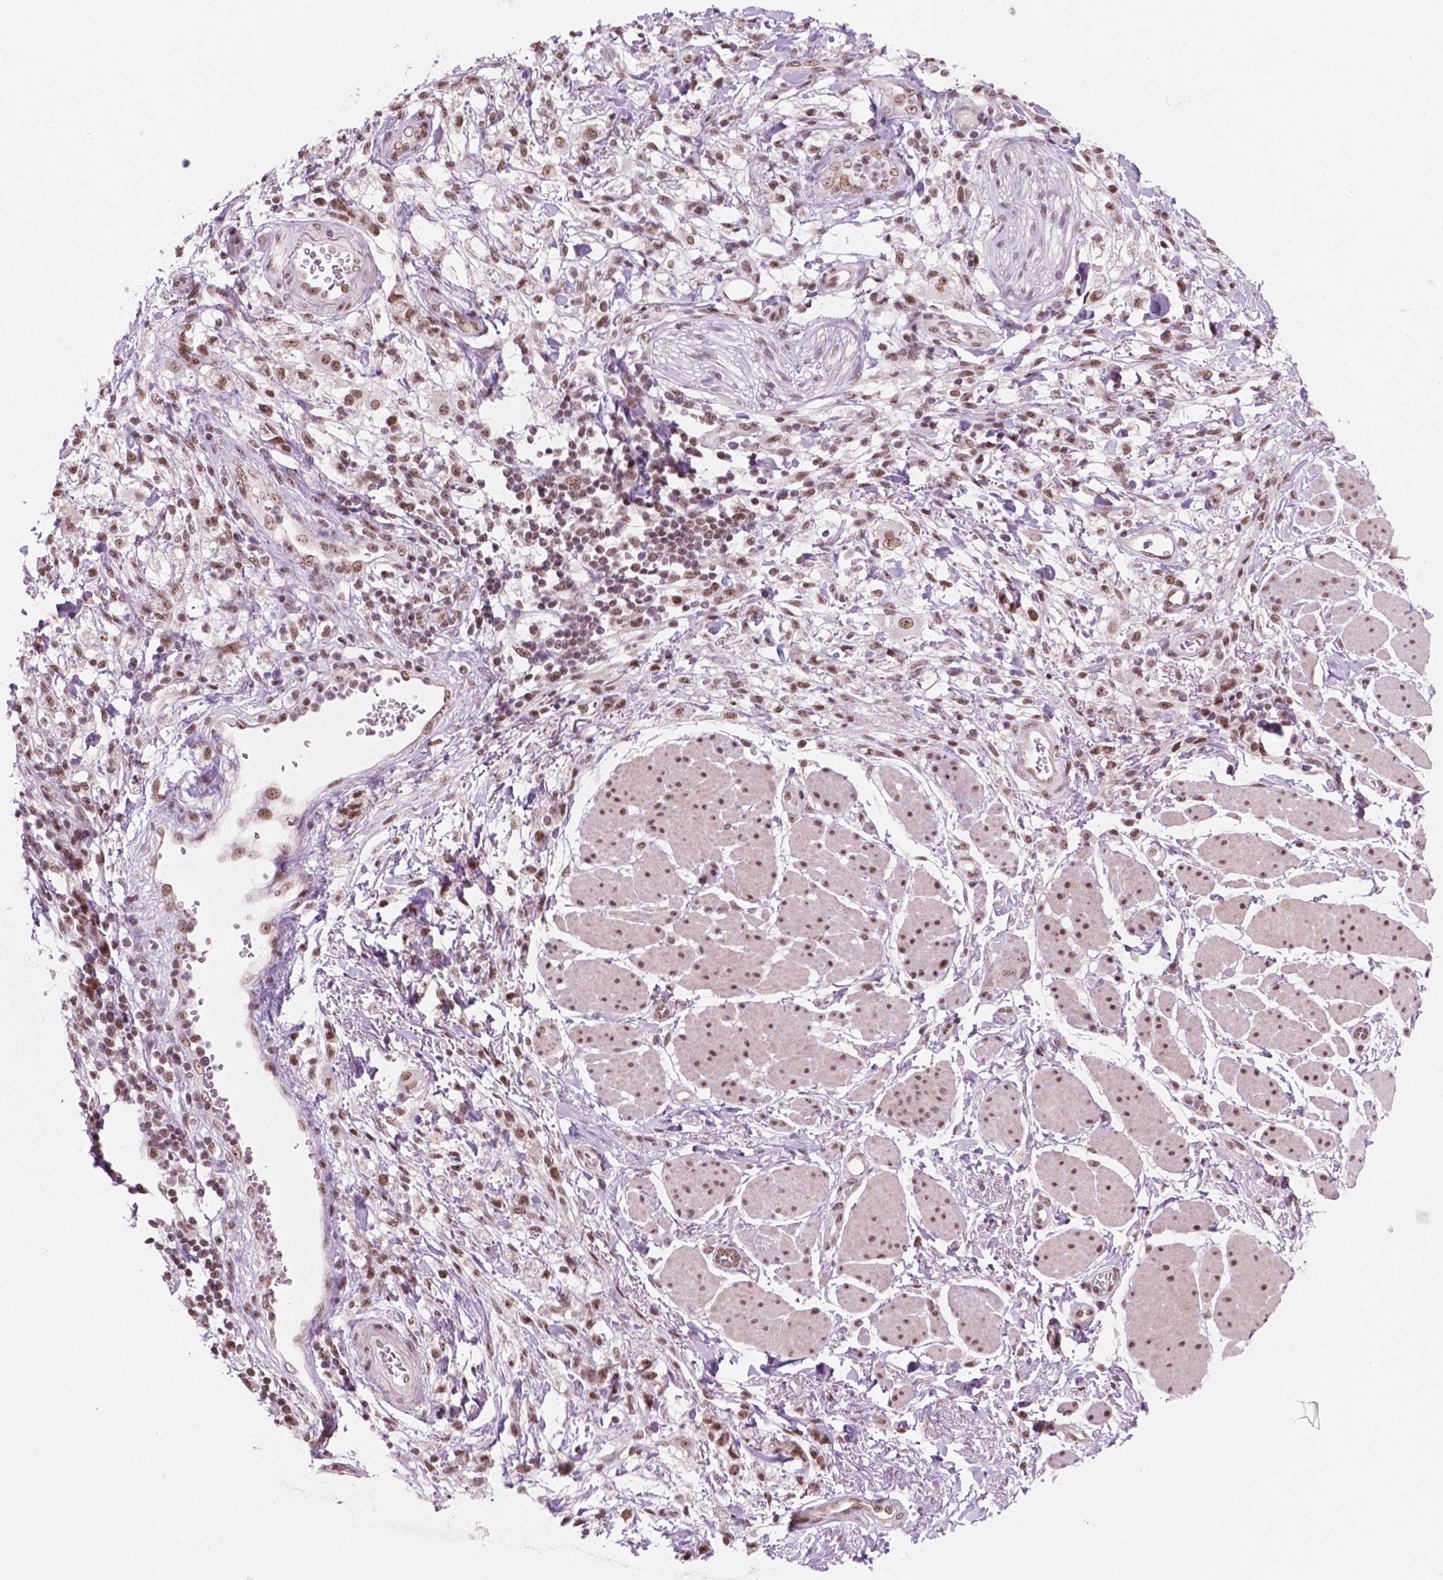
{"staining": {"intensity": "moderate", "quantity": ">75%", "location": "nuclear"}, "tissue": "stomach cancer", "cell_type": "Tumor cells", "image_type": "cancer", "snomed": [{"axis": "morphology", "description": "Adenocarcinoma, NOS"}, {"axis": "topography", "description": "Stomach"}], "caption": "Immunohistochemistry staining of stomach adenocarcinoma, which shows medium levels of moderate nuclear staining in about >75% of tumor cells indicating moderate nuclear protein staining. The staining was performed using DAB (3,3'-diaminobenzidine) (brown) for protein detection and nuclei were counterstained in hematoxylin (blue).", "gene": "POLR2E", "patient": {"sex": "female", "age": 60}}